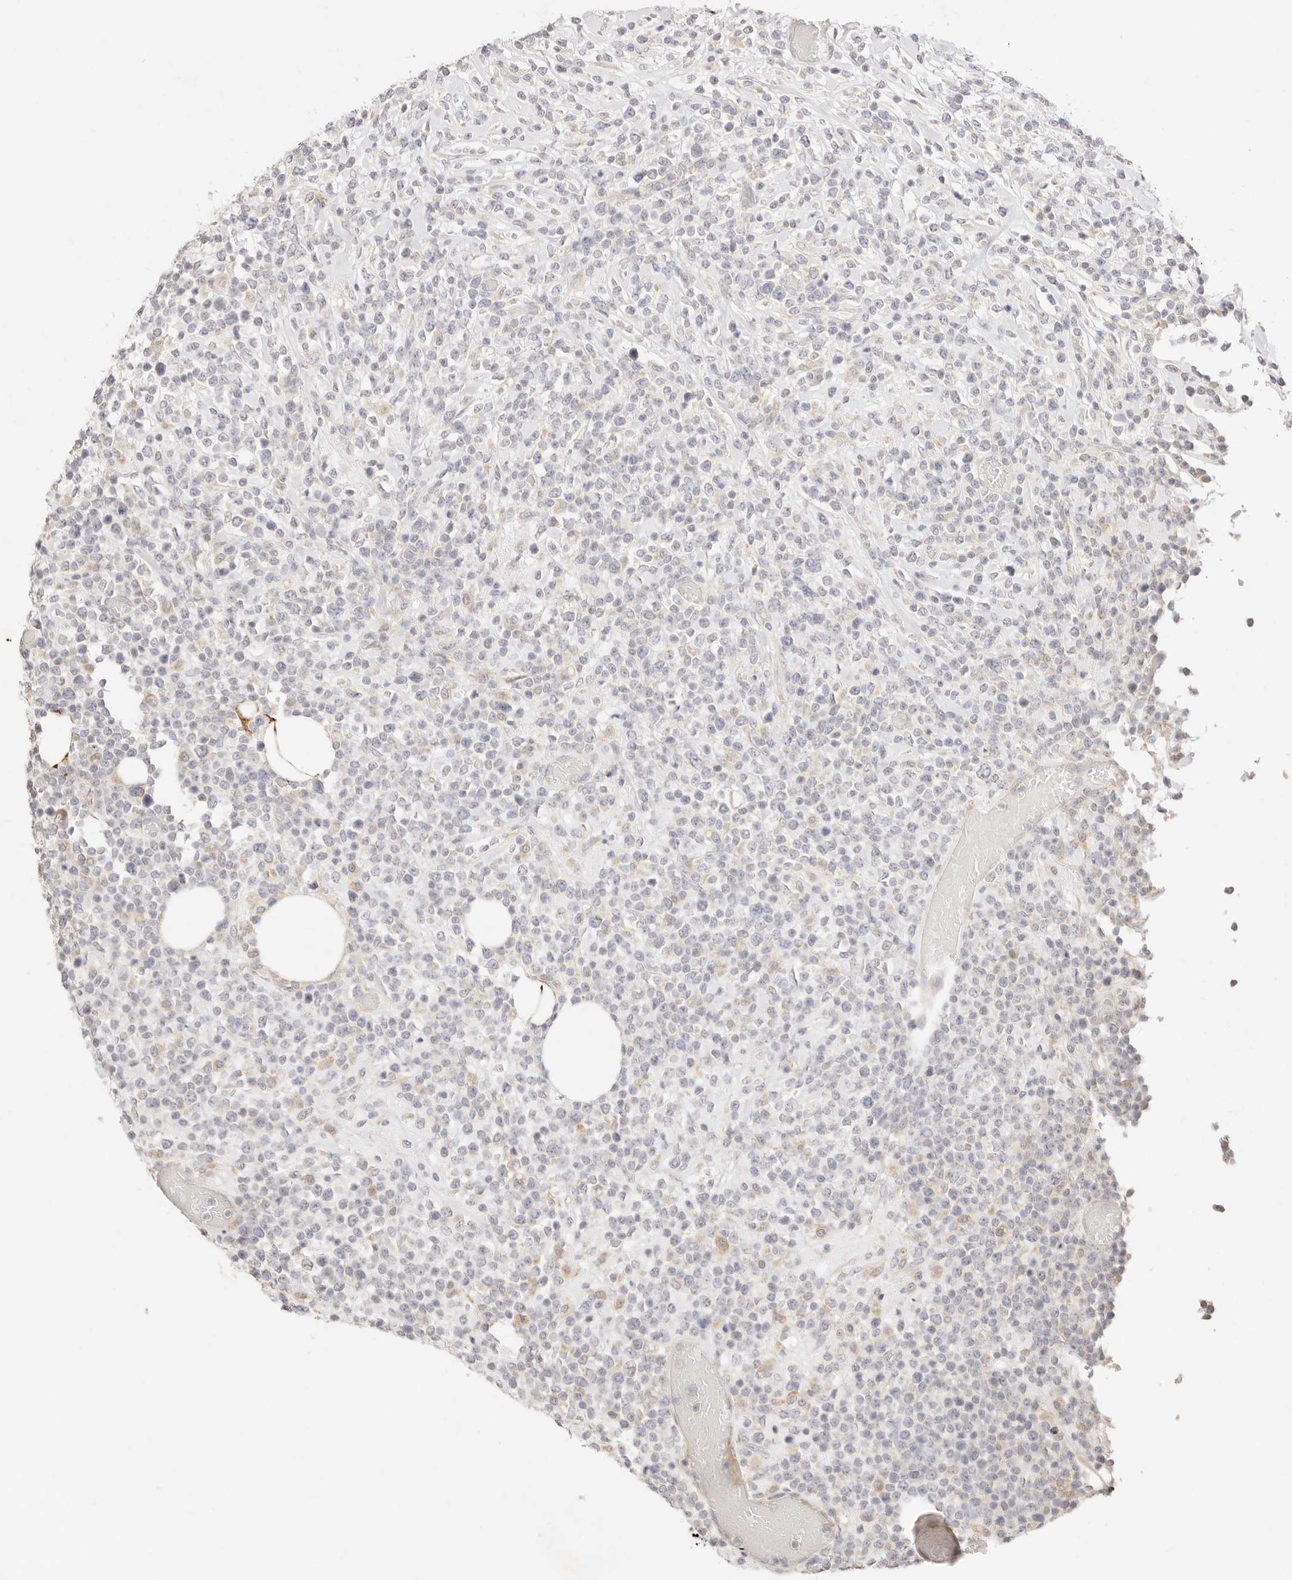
{"staining": {"intensity": "negative", "quantity": "none", "location": "none"}, "tissue": "lymphoma", "cell_type": "Tumor cells", "image_type": "cancer", "snomed": [{"axis": "morphology", "description": "Malignant lymphoma, non-Hodgkin's type, High grade"}, {"axis": "topography", "description": "Colon"}], "caption": "A high-resolution photomicrograph shows immunohistochemistry (IHC) staining of high-grade malignant lymphoma, non-Hodgkin's type, which reveals no significant positivity in tumor cells. (DAB (3,3'-diaminobenzidine) IHC, high magnification).", "gene": "GPR156", "patient": {"sex": "female", "age": 53}}